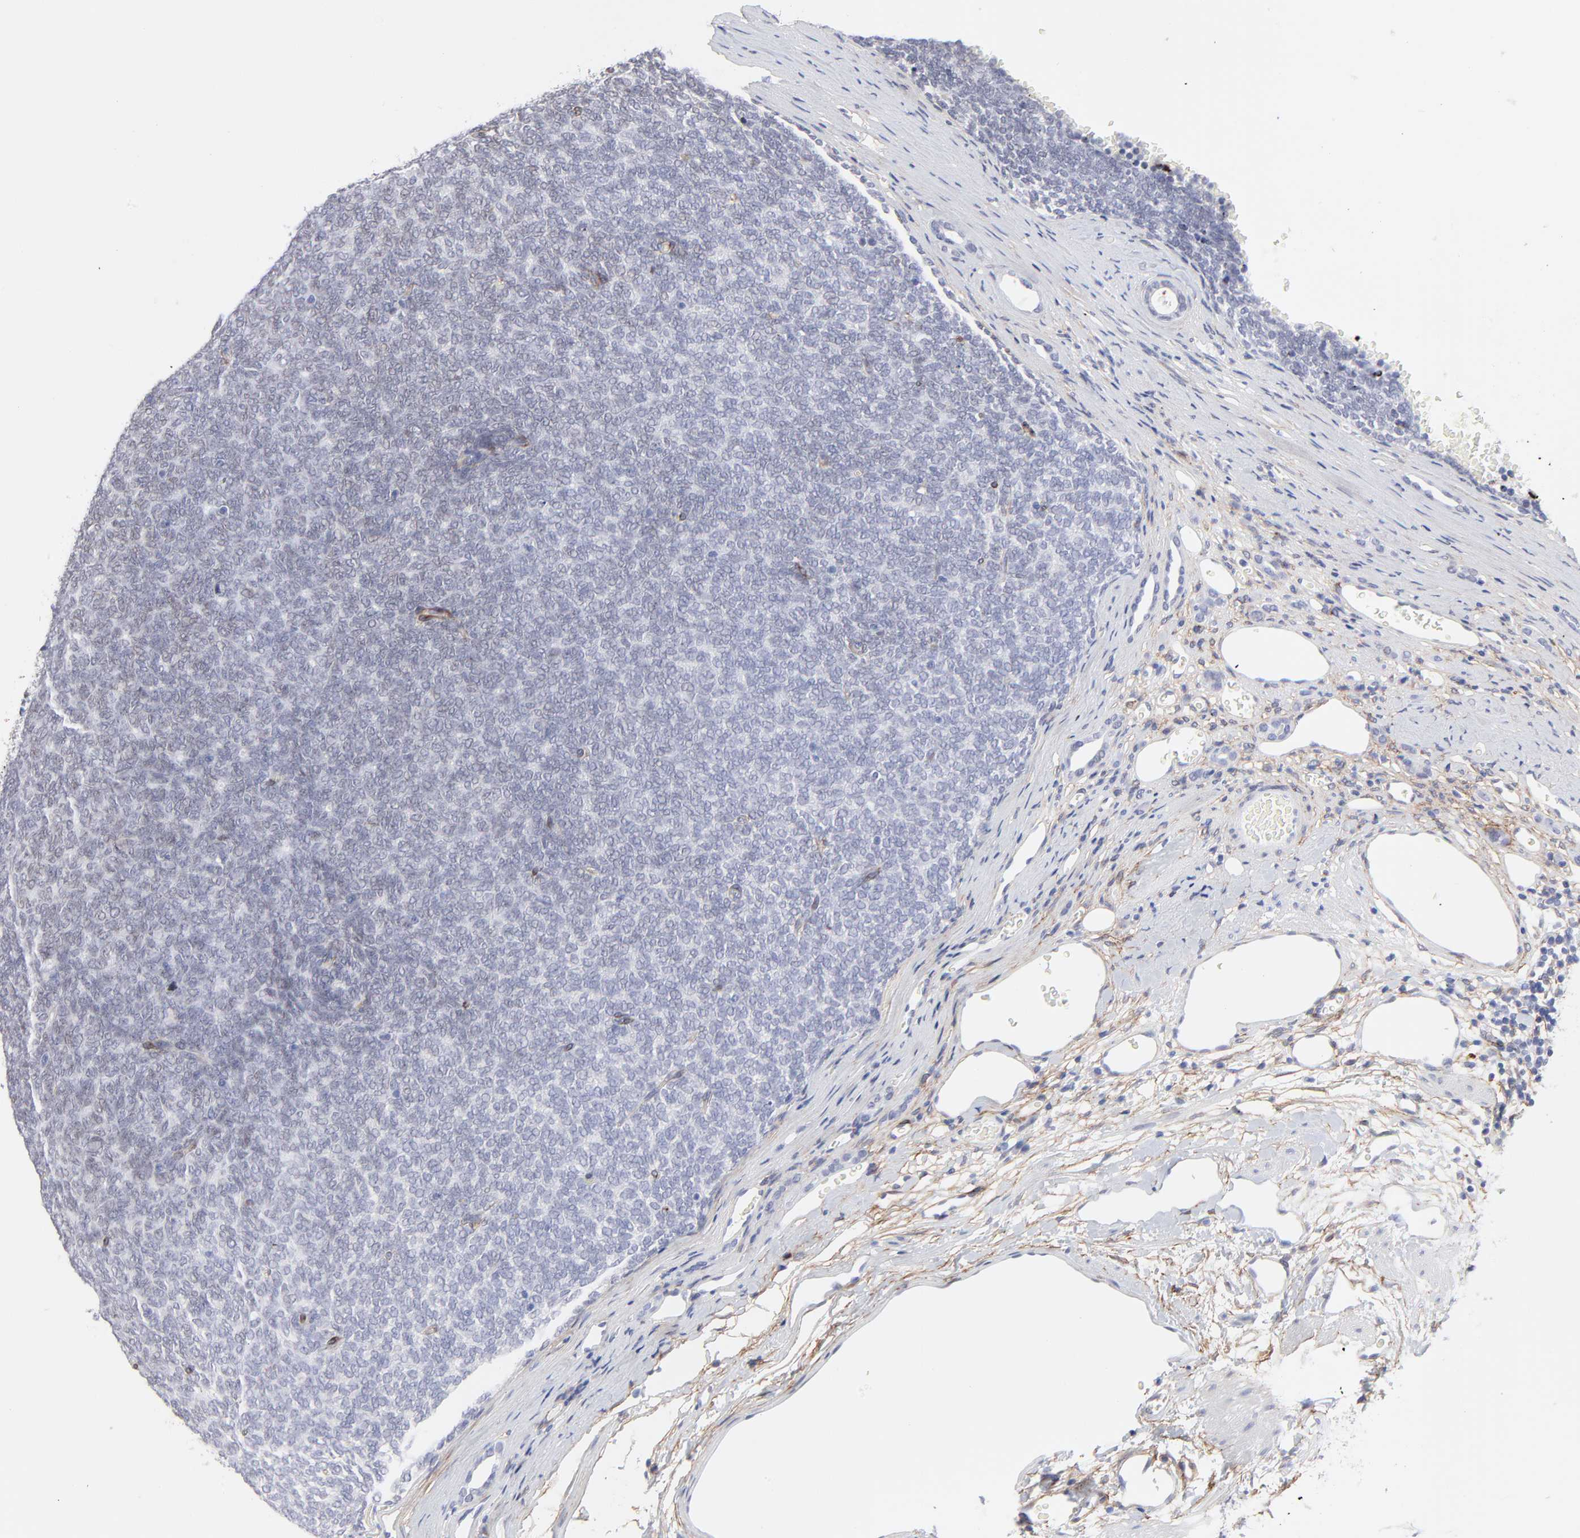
{"staining": {"intensity": "negative", "quantity": "none", "location": "none"}, "tissue": "renal cancer", "cell_type": "Tumor cells", "image_type": "cancer", "snomed": [{"axis": "morphology", "description": "Neoplasm, malignant, NOS"}, {"axis": "topography", "description": "Kidney"}], "caption": "The image exhibits no staining of tumor cells in renal malignant neoplasm.", "gene": "PDGFRB", "patient": {"sex": "male", "age": 28}}